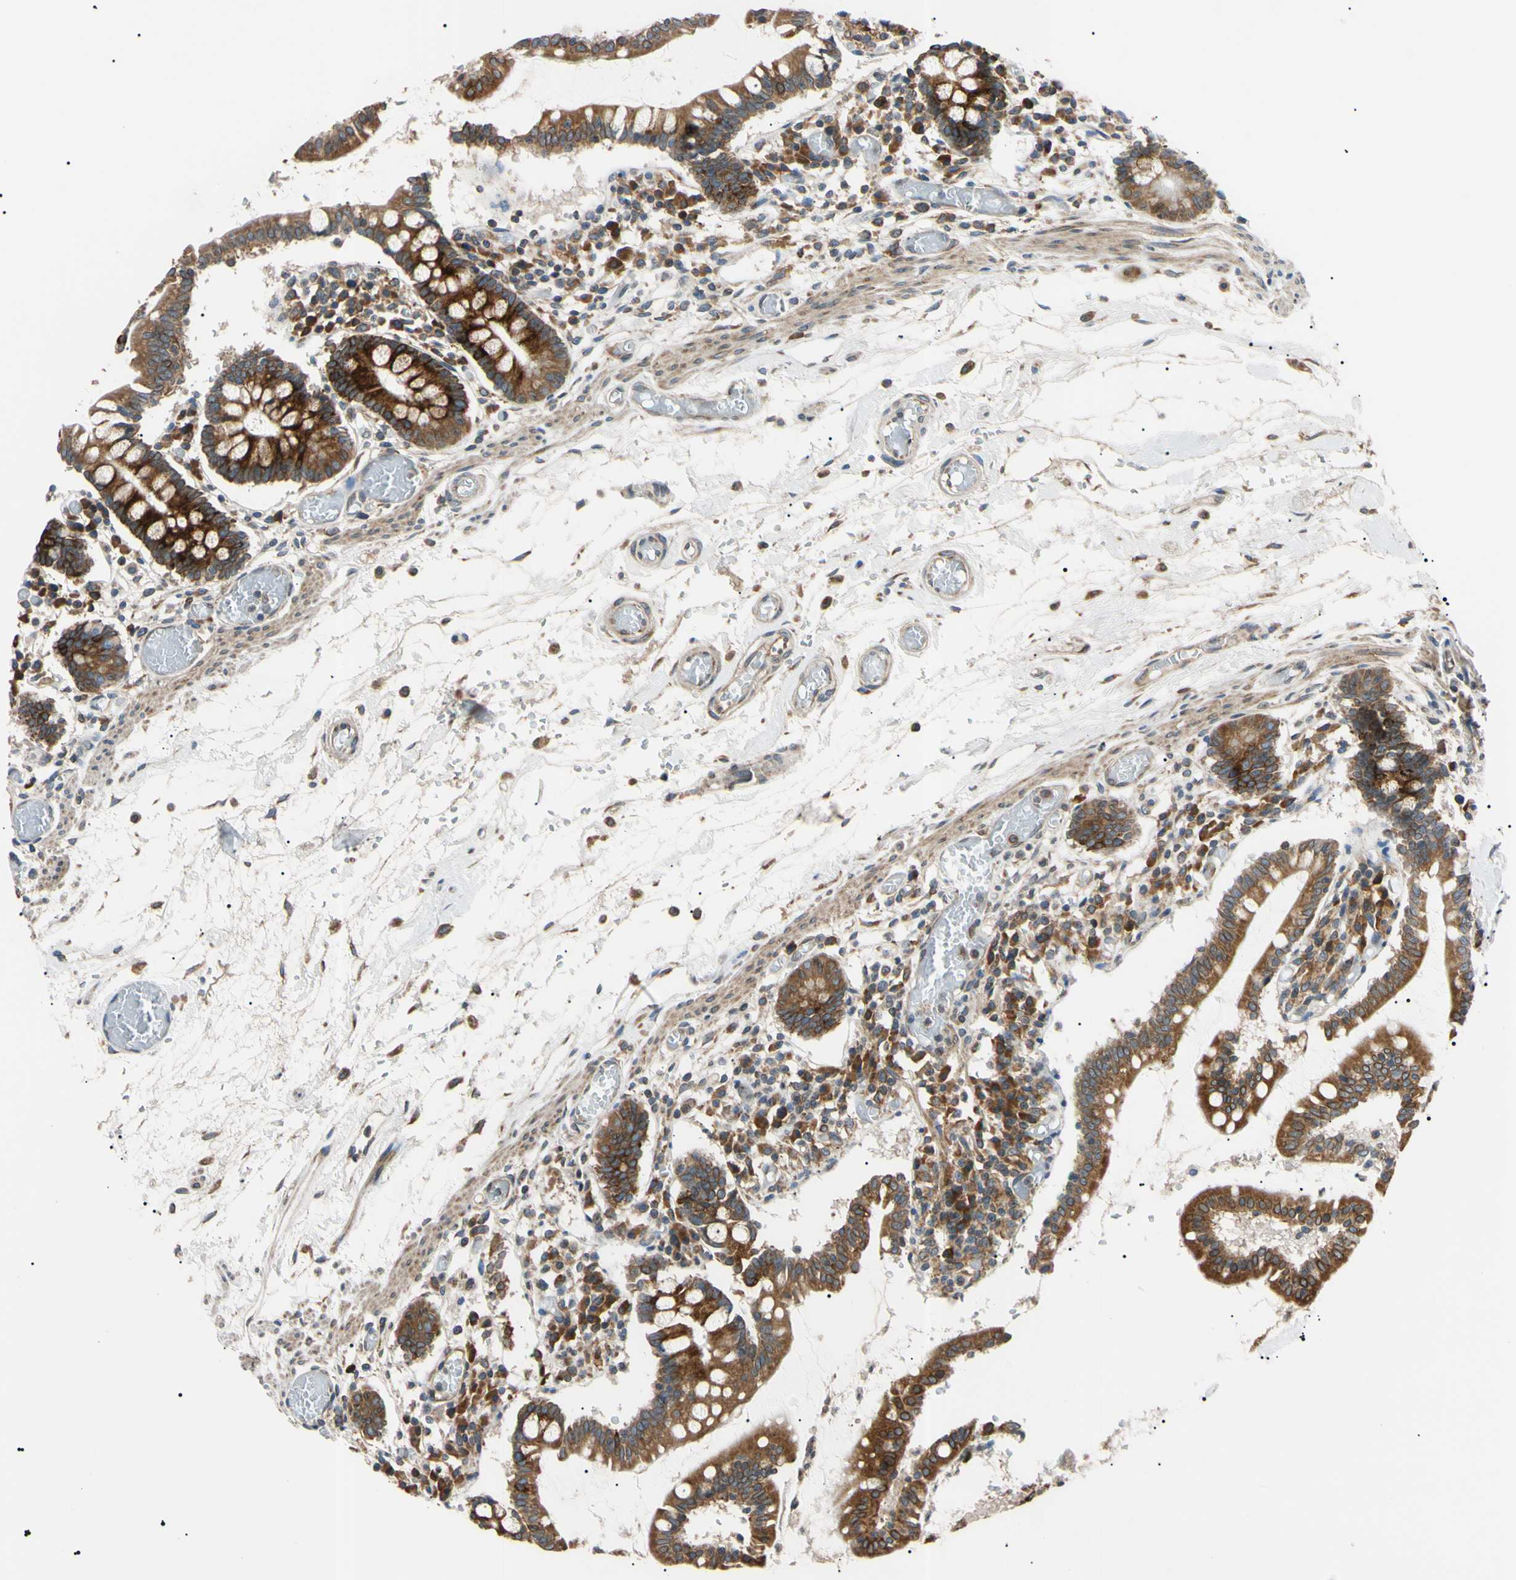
{"staining": {"intensity": "strong", "quantity": ">75%", "location": "cytoplasmic/membranous"}, "tissue": "small intestine", "cell_type": "Glandular cells", "image_type": "normal", "snomed": [{"axis": "morphology", "description": "Normal tissue, NOS"}, {"axis": "topography", "description": "Small intestine"}], "caption": "Immunohistochemical staining of unremarkable small intestine reveals high levels of strong cytoplasmic/membranous staining in approximately >75% of glandular cells. (Brightfield microscopy of DAB IHC at high magnification).", "gene": "VAPA", "patient": {"sex": "female", "age": 61}}